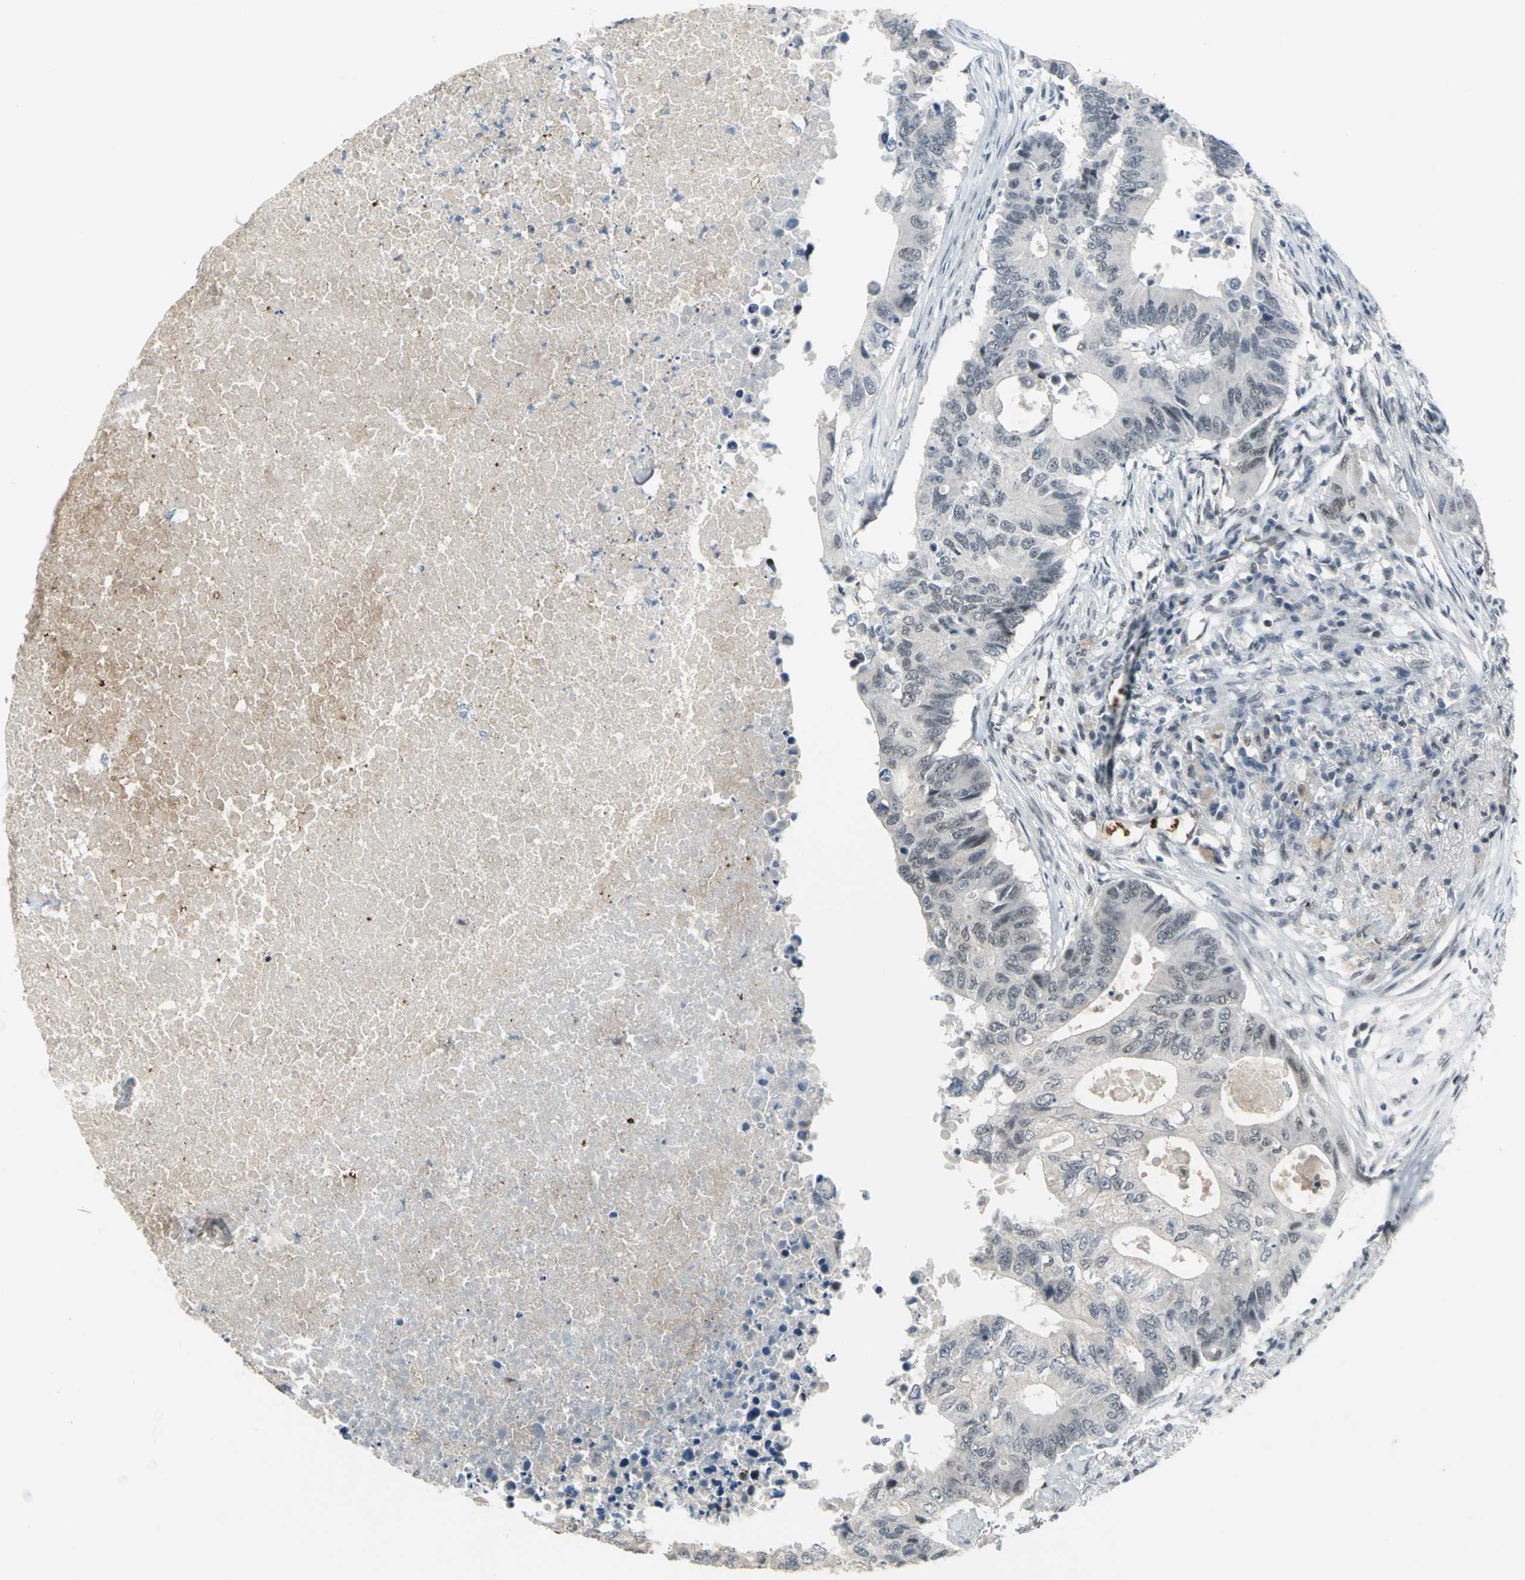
{"staining": {"intensity": "weak", "quantity": "25%-75%", "location": "nuclear"}, "tissue": "colorectal cancer", "cell_type": "Tumor cells", "image_type": "cancer", "snomed": [{"axis": "morphology", "description": "Adenocarcinoma, NOS"}, {"axis": "topography", "description": "Colon"}], "caption": "Protein analysis of colorectal cancer tissue displays weak nuclear staining in approximately 25%-75% of tumor cells.", "gene": "GLI3", "patient": {"sex": "male", "age": 71}}